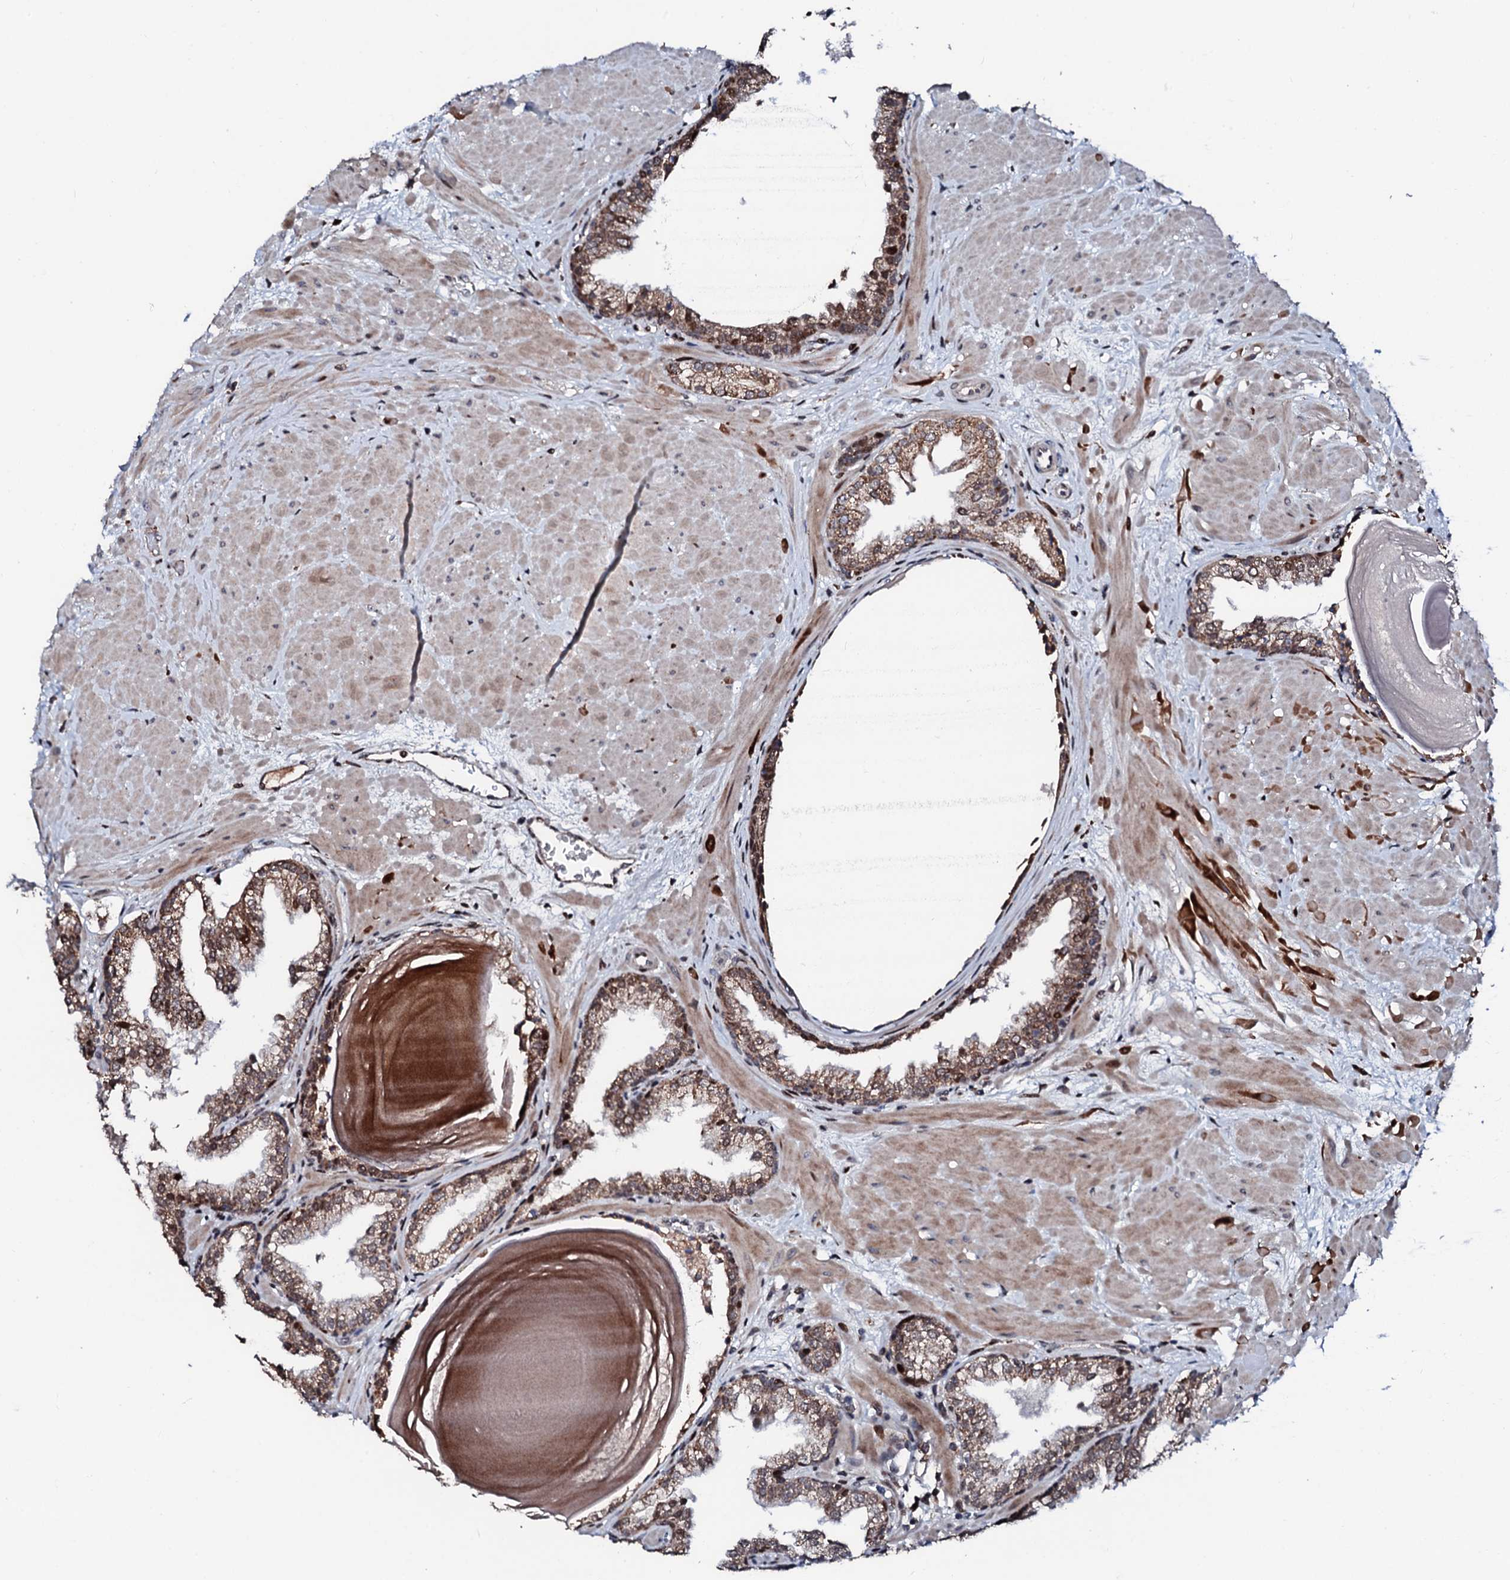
{"staining": {"intensity": "moderate", "quantity": ">75%", "location": "cytoplasmic/membranous,nuclear"}, "tissue": "prostate", "cell_type": "Glandular cells", "image_type": "normal", "snomed": [{"axis": "morphology", "description": "Normal tissue, NOS"}, {"axis": "topography", "description": "Prostate"}], "caption": "Immunohistochemical staining of normal prostate shows medium levels of moderate cytoplasmic/membranous,nuclear positivity in about >75% of glandular cells.", "gene": "KIF18A", "patient": {"sex": "male", "age": 48}}